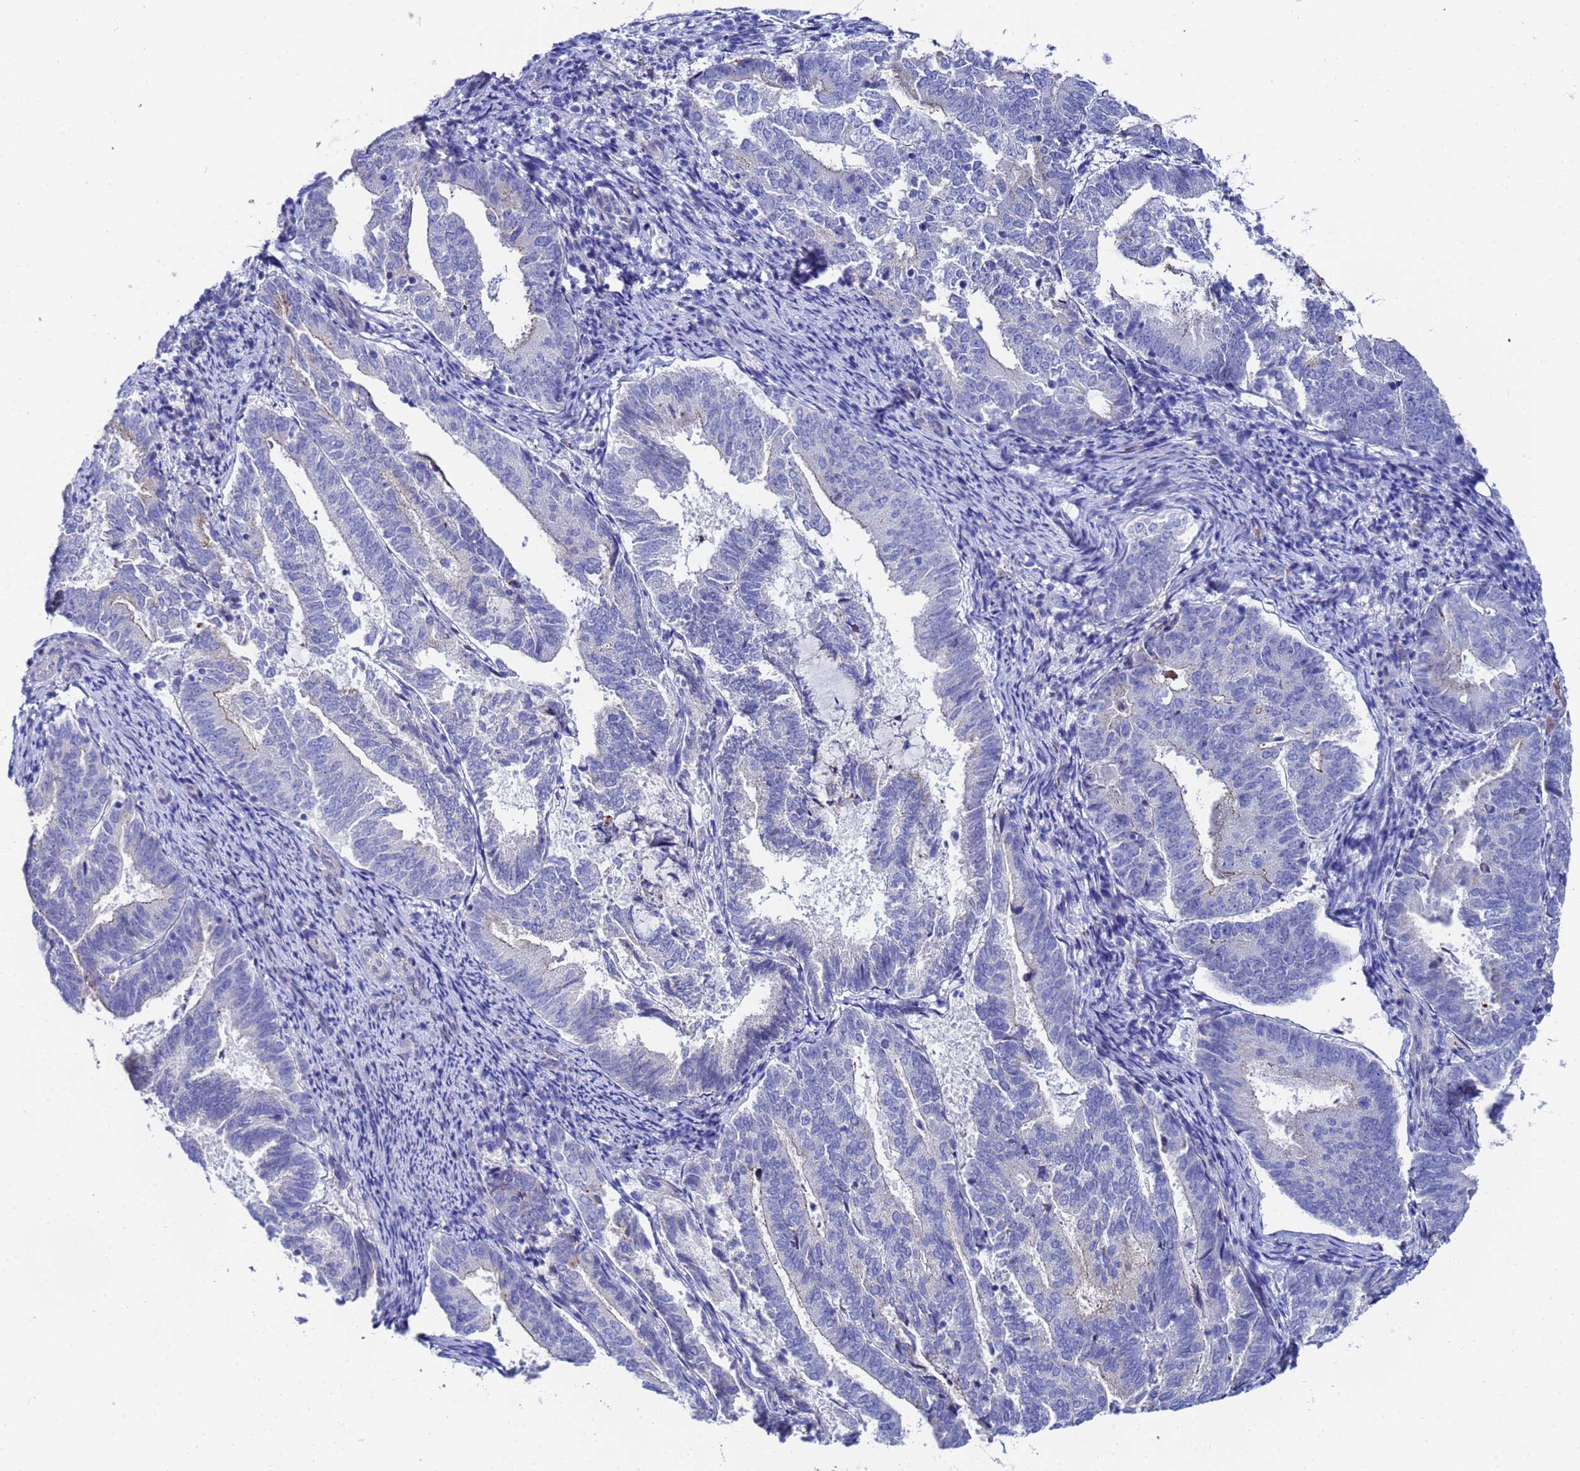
{"staining": {"intensity": "negative", "quantity": "none", "location": "none"}, "tissue": "endometrial cancer", "cell_type": "Tumor cells", "image_type": "cancer", "snomed": [{"axis": "morphology", "description": "Adenocarcinoma, NOS"}, {"axis": "topography", "description": "Endometrium"}], "caption": "This is a photomicrograph of immunohistochemistry staining of endometrial cancer, which shows no expression in tumor cells.", "gene": "ZNF26", "patient": {"sex": "female", "age": 80}}